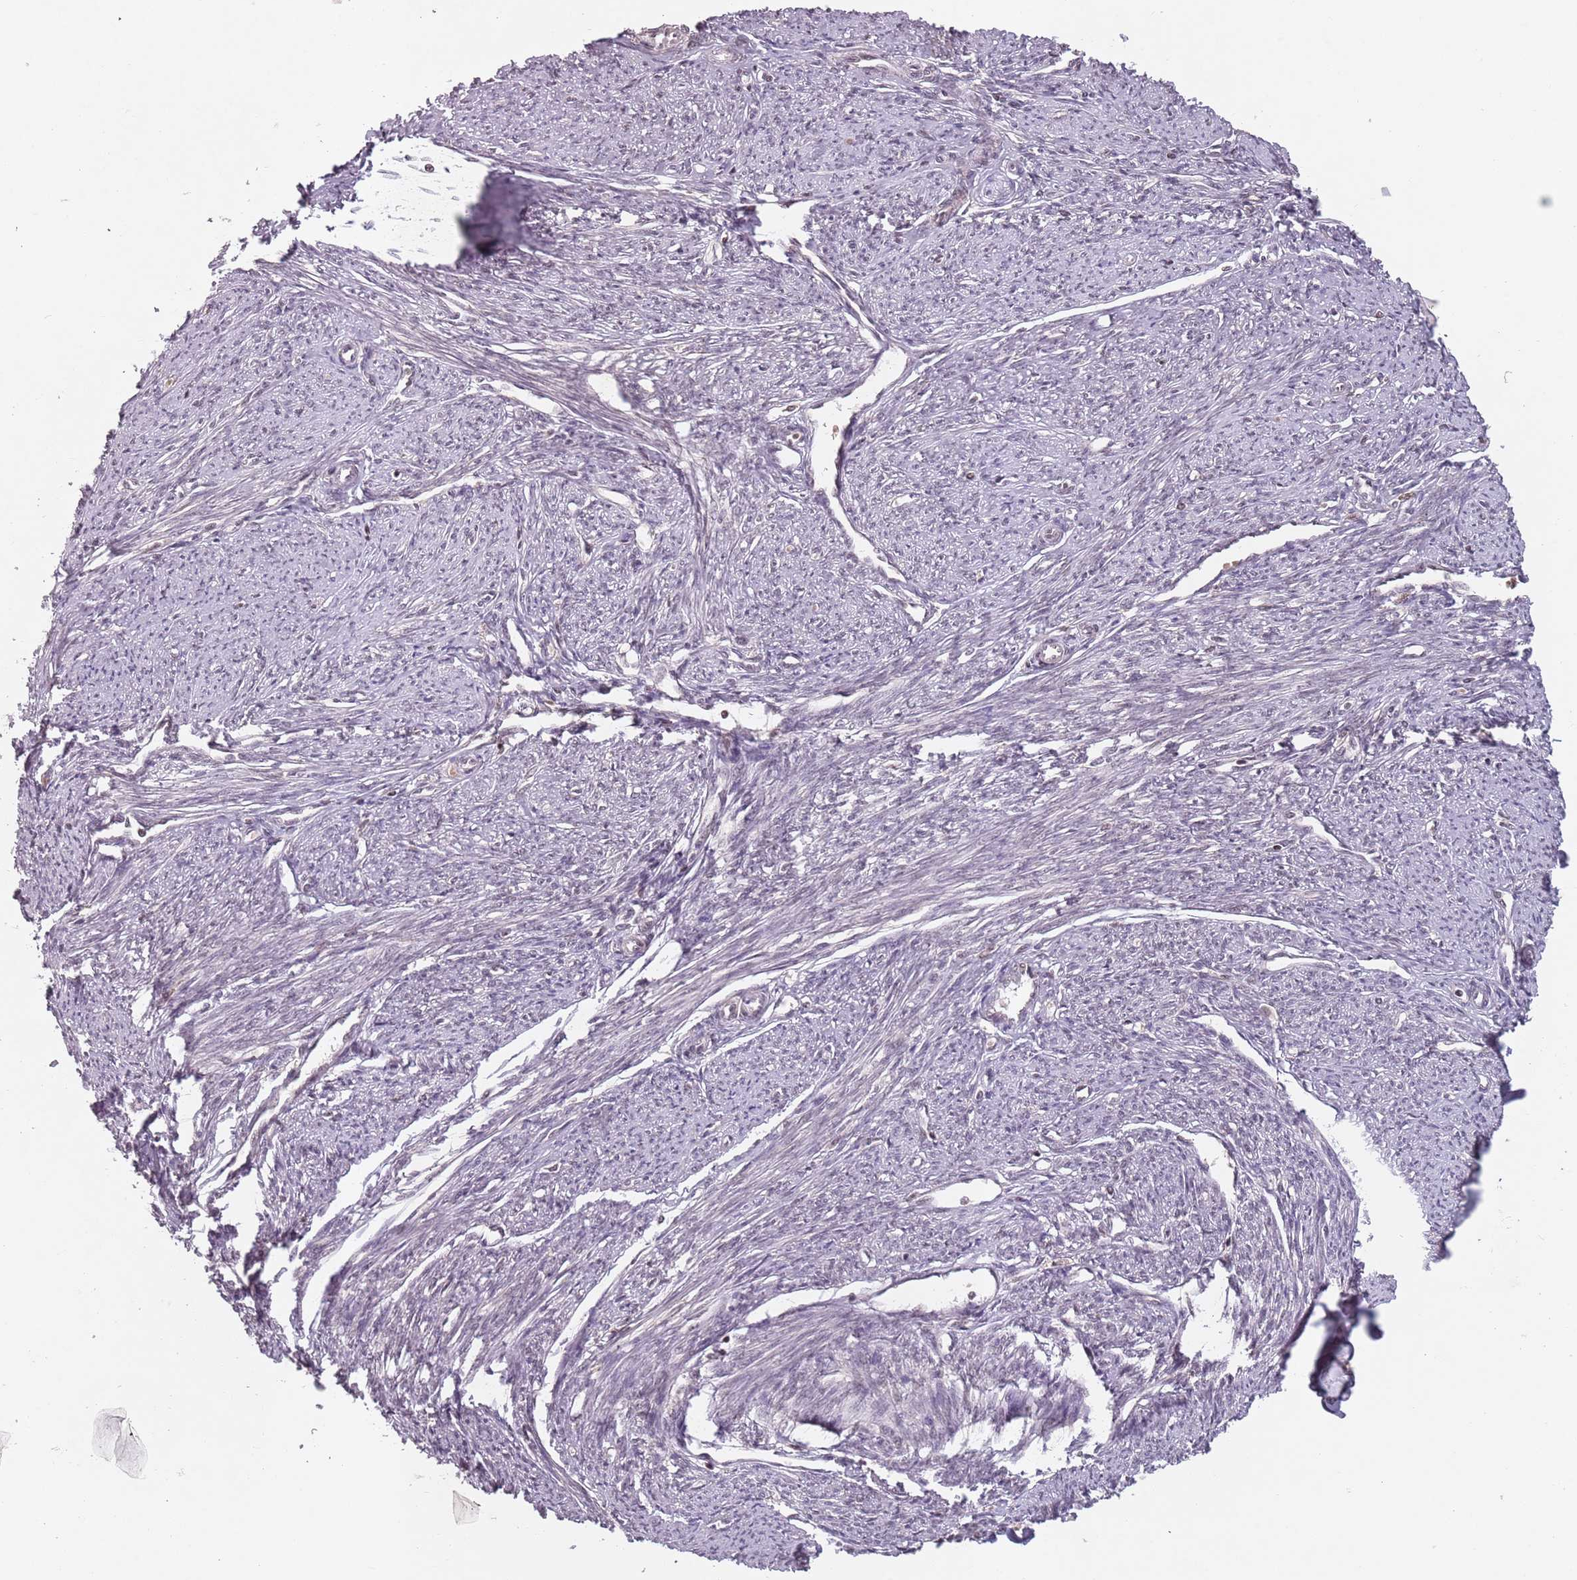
{"staining": {"intensity": "moderate", "quantity": "25%-75%", "location": "nuclear"}, "tissue": "smooth muscle", "cell_type": "Smooth muscle cells", "image_type": "normal", "snomed": [{"axis": "morphology", "description": "Normal tissue, NOS"}, {"axis": "topography", "description": "Smooth muscle"}, {"axis": "topography", "description": "Uterus"}], "caption": "Immunohistochemical staining of benign human smooth muscle exhibits 25%-75% levels of moderate nuclear protein positivity in about 25%-75% of smooth muscle cells. (DAB IHC with brightfield microscopy, high magnification).", "gene": "NCBP1", "patient": {"sex": "female", "age": 59}}